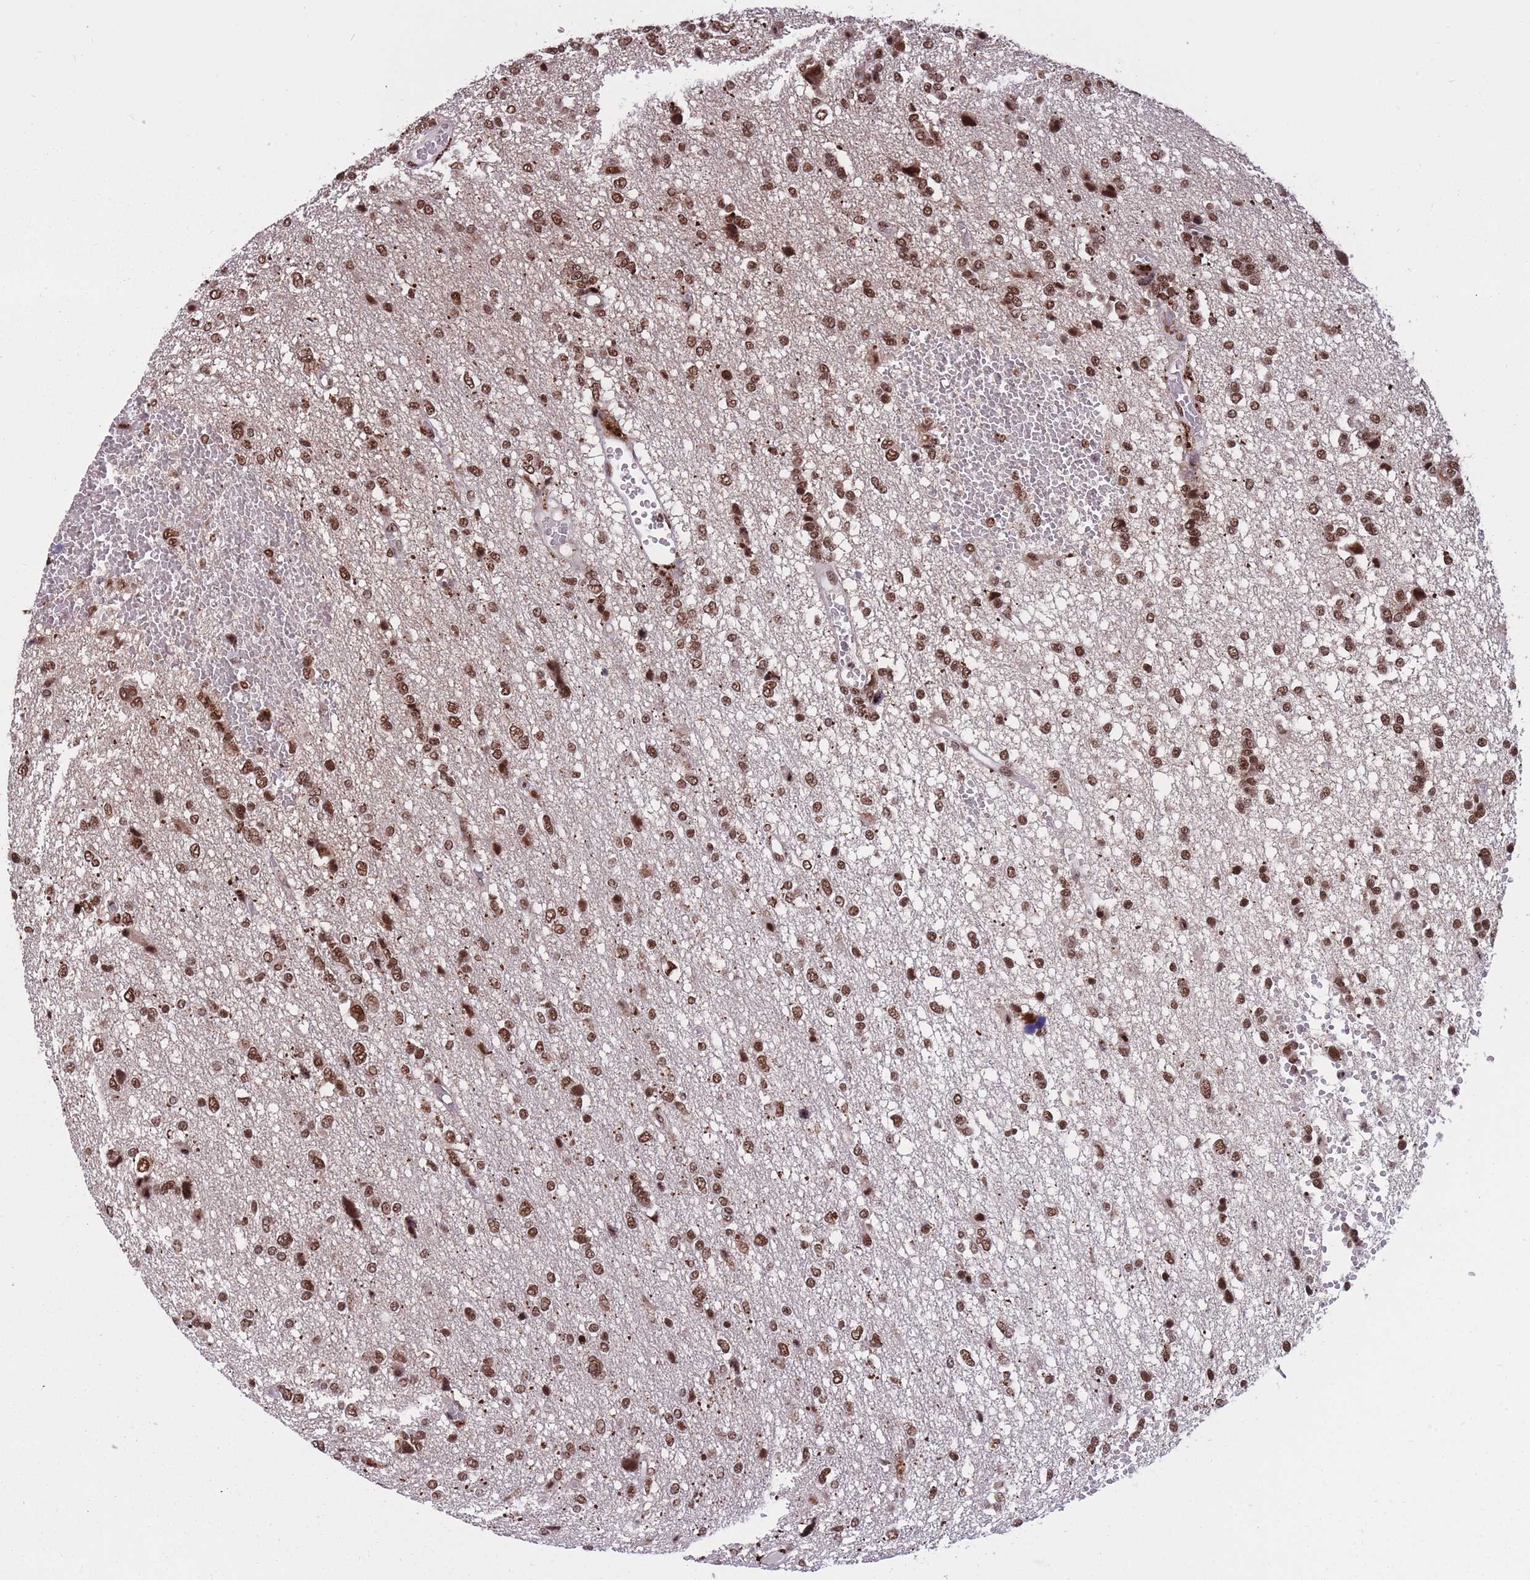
{"staining": {"intensity": "strong", "quantity": ">75%", "location": "nuclear"}, "tissue": "glioma", "cell_type": "Tumor cells", "image_type": "cancer", "snomed": [{"axis": "morphology", "description": "Glioma, malignant, High grade"}, {"axis": "topography", "description": "Brain"}], "caption": "Protein expression by IHC displays strong nuclear expression in about >75% of tumor cells in glioma. (DAB (3,3'-diaminobenzidine) IHC with brightfield microscopy, high magnification).", "gene": "PRPF19", "patient": {"sex": "female", "age": 59}}